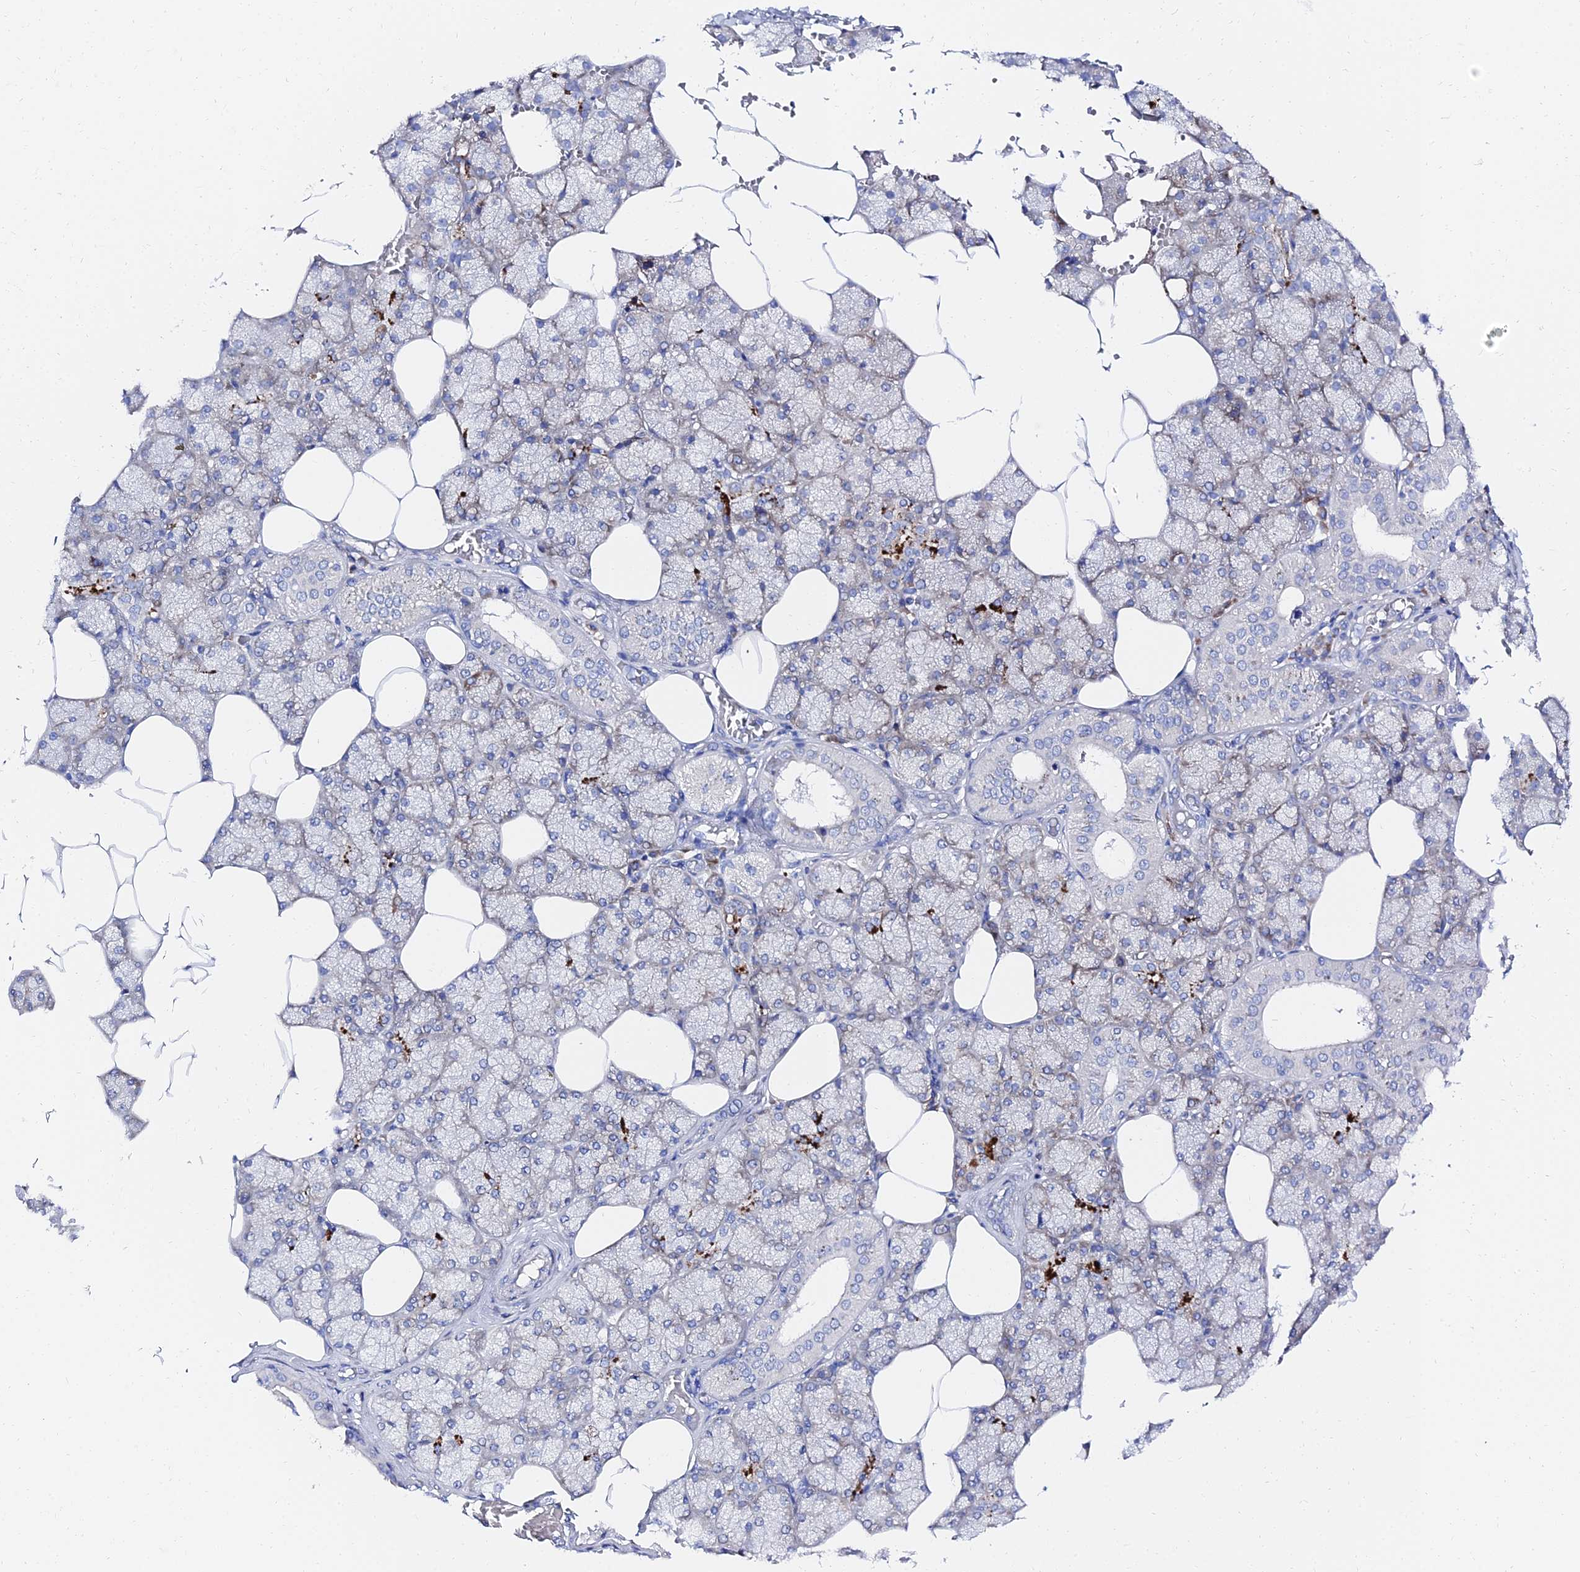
{"staining": {"intensity": "moderate", "quantity": "25%-75%", "location": "cytoplasmic/membranous"}, "tissue": "salivary gland", "cell_type": "Glandular cells", "image_type": "normal", "snomed": [{"axis": "morphology", "description": "Normal tissue, NOS"}, {"axis": "topography", "description": "Salivary gland"}], "caption": "Glandular cells display moderate cytoplasmic/membranous expression in approximately 25%-75% of cells in benign salivary gland. (DAB (3,3'-diaminobenzidine) IHC with brightfield microscopy, high magnification).", "gene": "PTTG1", "patient": {"sex": "male", "age": 62}}